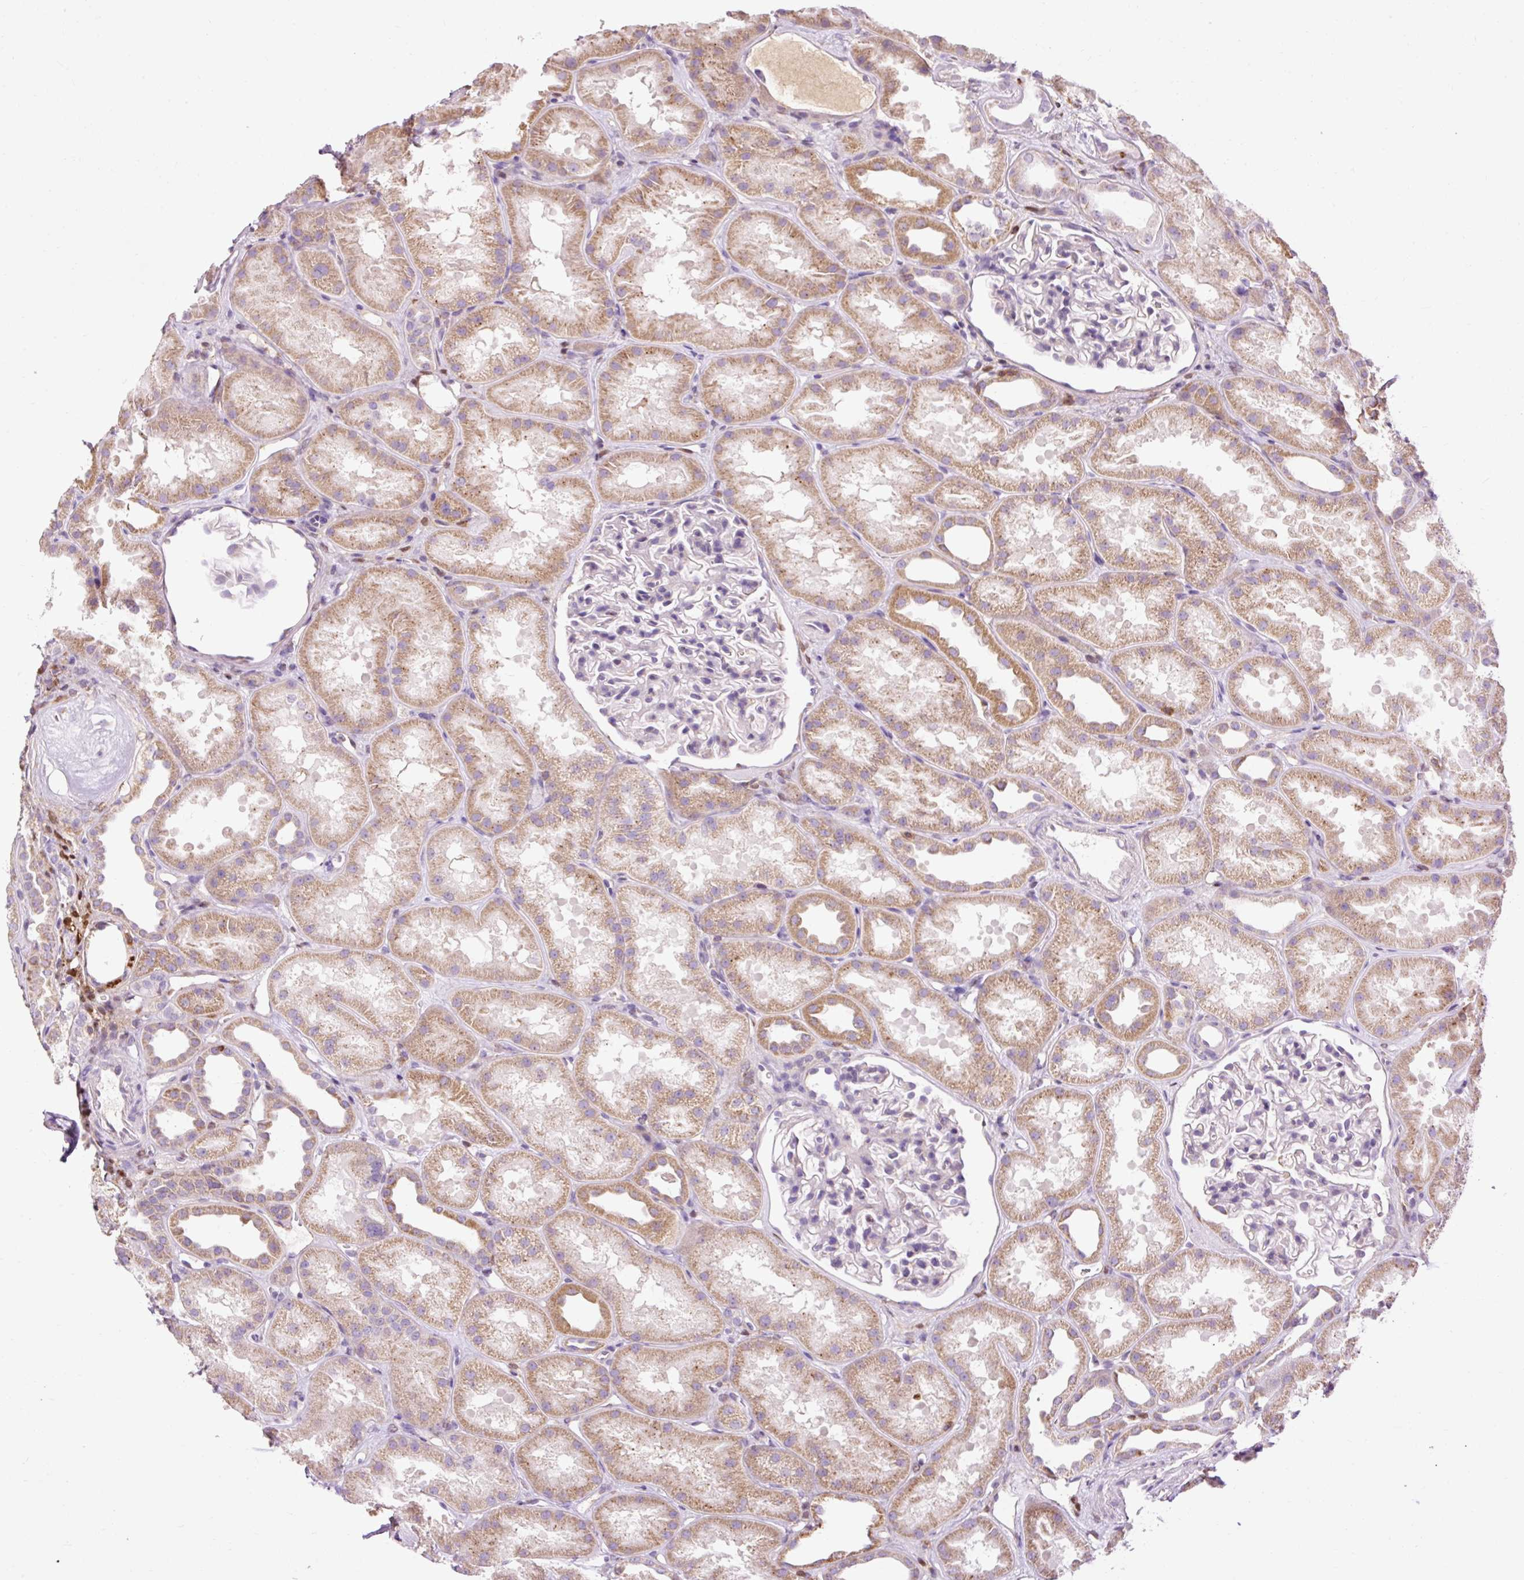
{"staining": {"intensity": "negative", "quantity": "none", "location": "none"}, "tissue": "kidney", "cell_type": "Cells in glomeruli", "image_type": "normal", "snomed": [{"axis": "morphology", "description": "Normal tissue, NOS"}, {"axis": "topography", "description": "Kidney"}], "caption": "Immunohistochemistry (IHC) micrograph of unremarkable kidney: human kidney stained with DAB (3,3'-diaminobenzidine) reveals no significant protein expression in cells in glomeruli.", "gene": "CD83", "patient": {"sex": "male", "age": 61}}